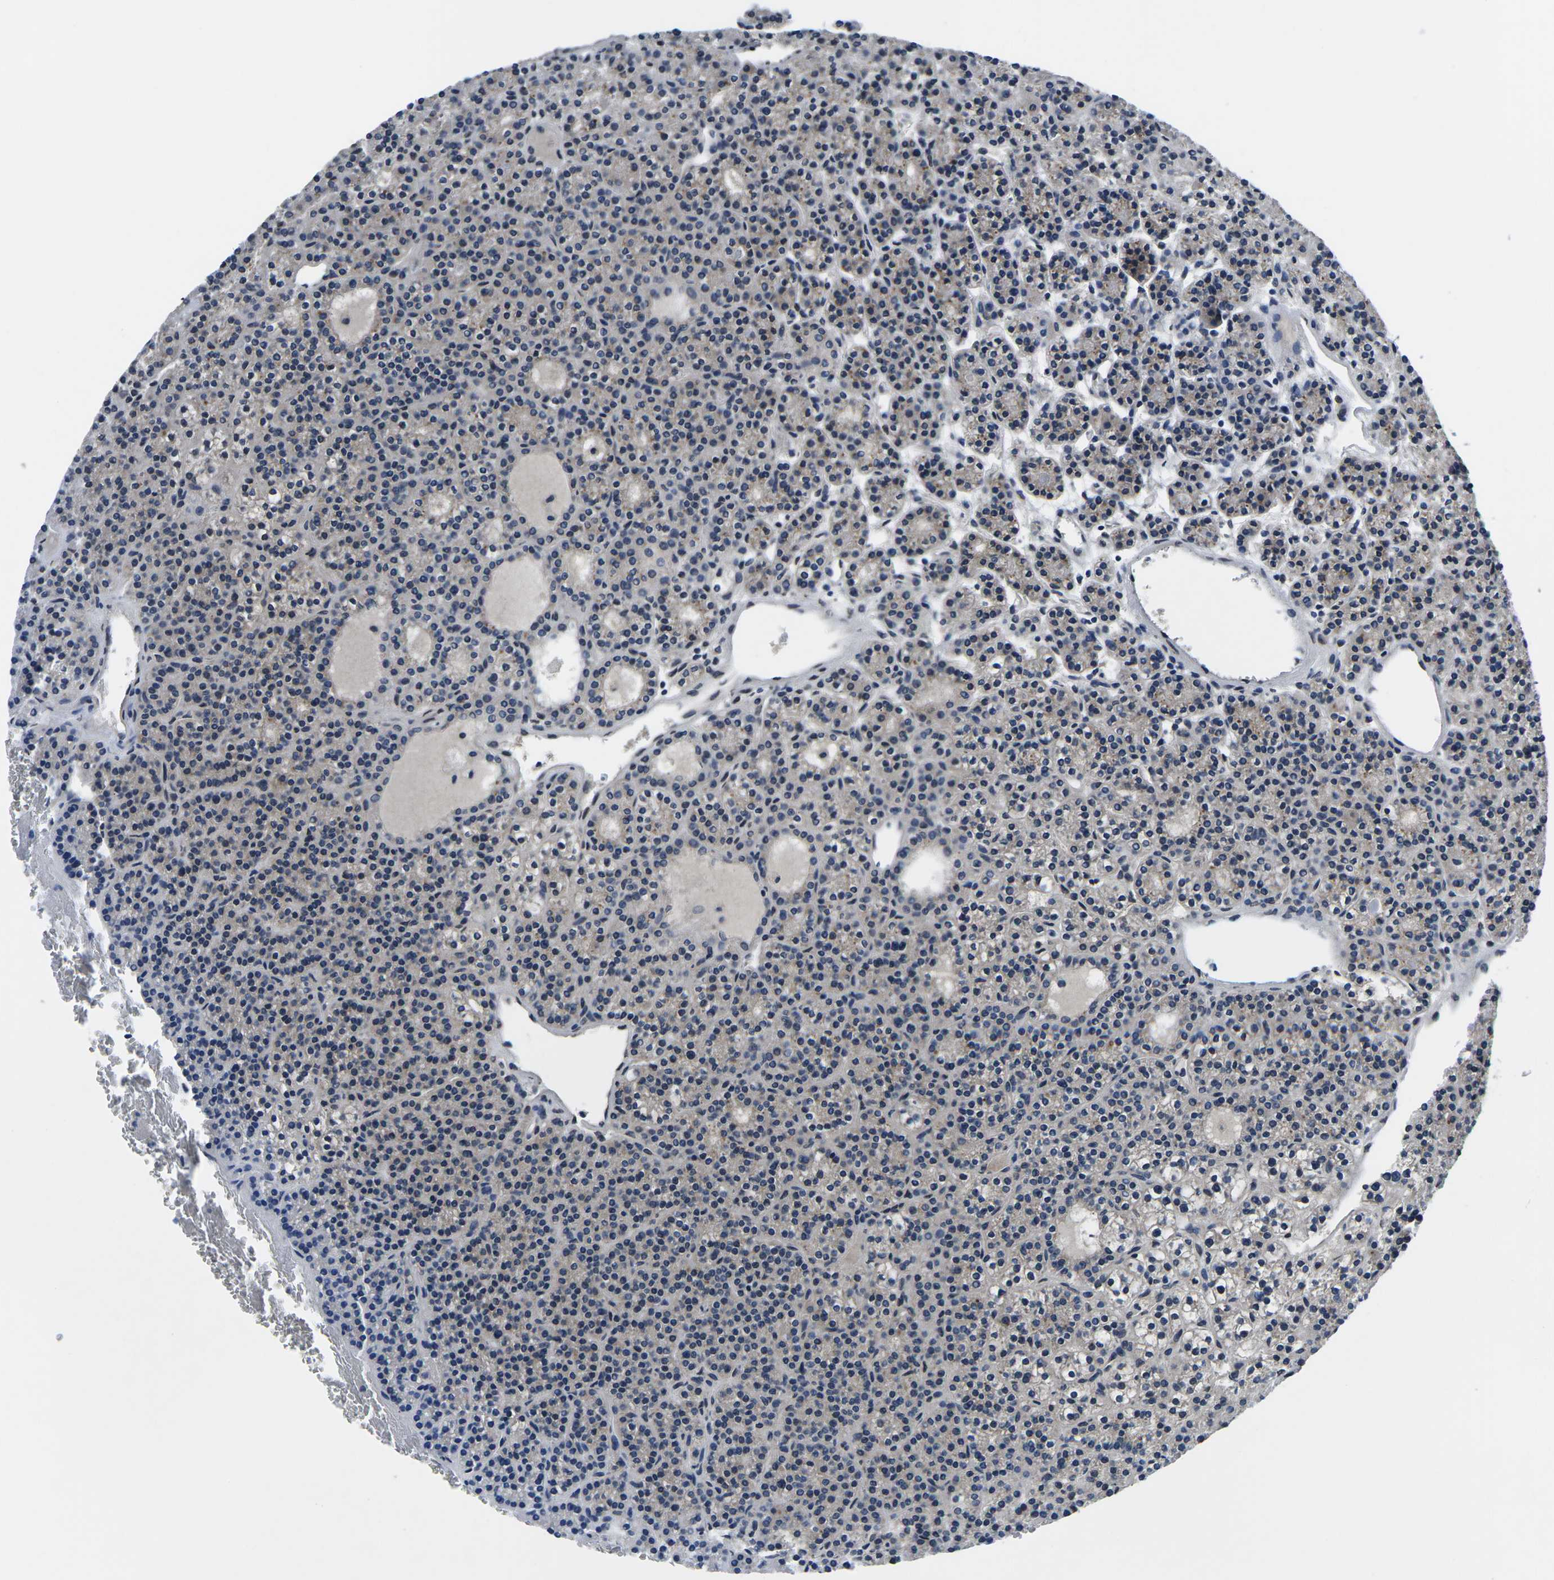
{"staining": {"intensity": "moderate", "quantity": "<25%", "location": "nuclear"}, "tissue": "parathyroid gland", "cell_type": "Glandular cells", "image_type": "normal", "snomed": [{"axis": "morphology", "description": "Normal tissue, NOS"}, {"axis": "morphology", "description": "Adenoma, NOS"}, {"axis": "topography", "description": "Parathyroid gland"}], "caption": "Benign parathyroid gland demonstrates moderate nuclear positivity in about <25% of glandular cells The staining was performed using DAB to visualize the protein expression in brown, while the nuclei were stained in blue with hematoxylin (Magnification: 20x)..", "gene": "SNX10", "patient": {"sex": "female", "age": 64}}